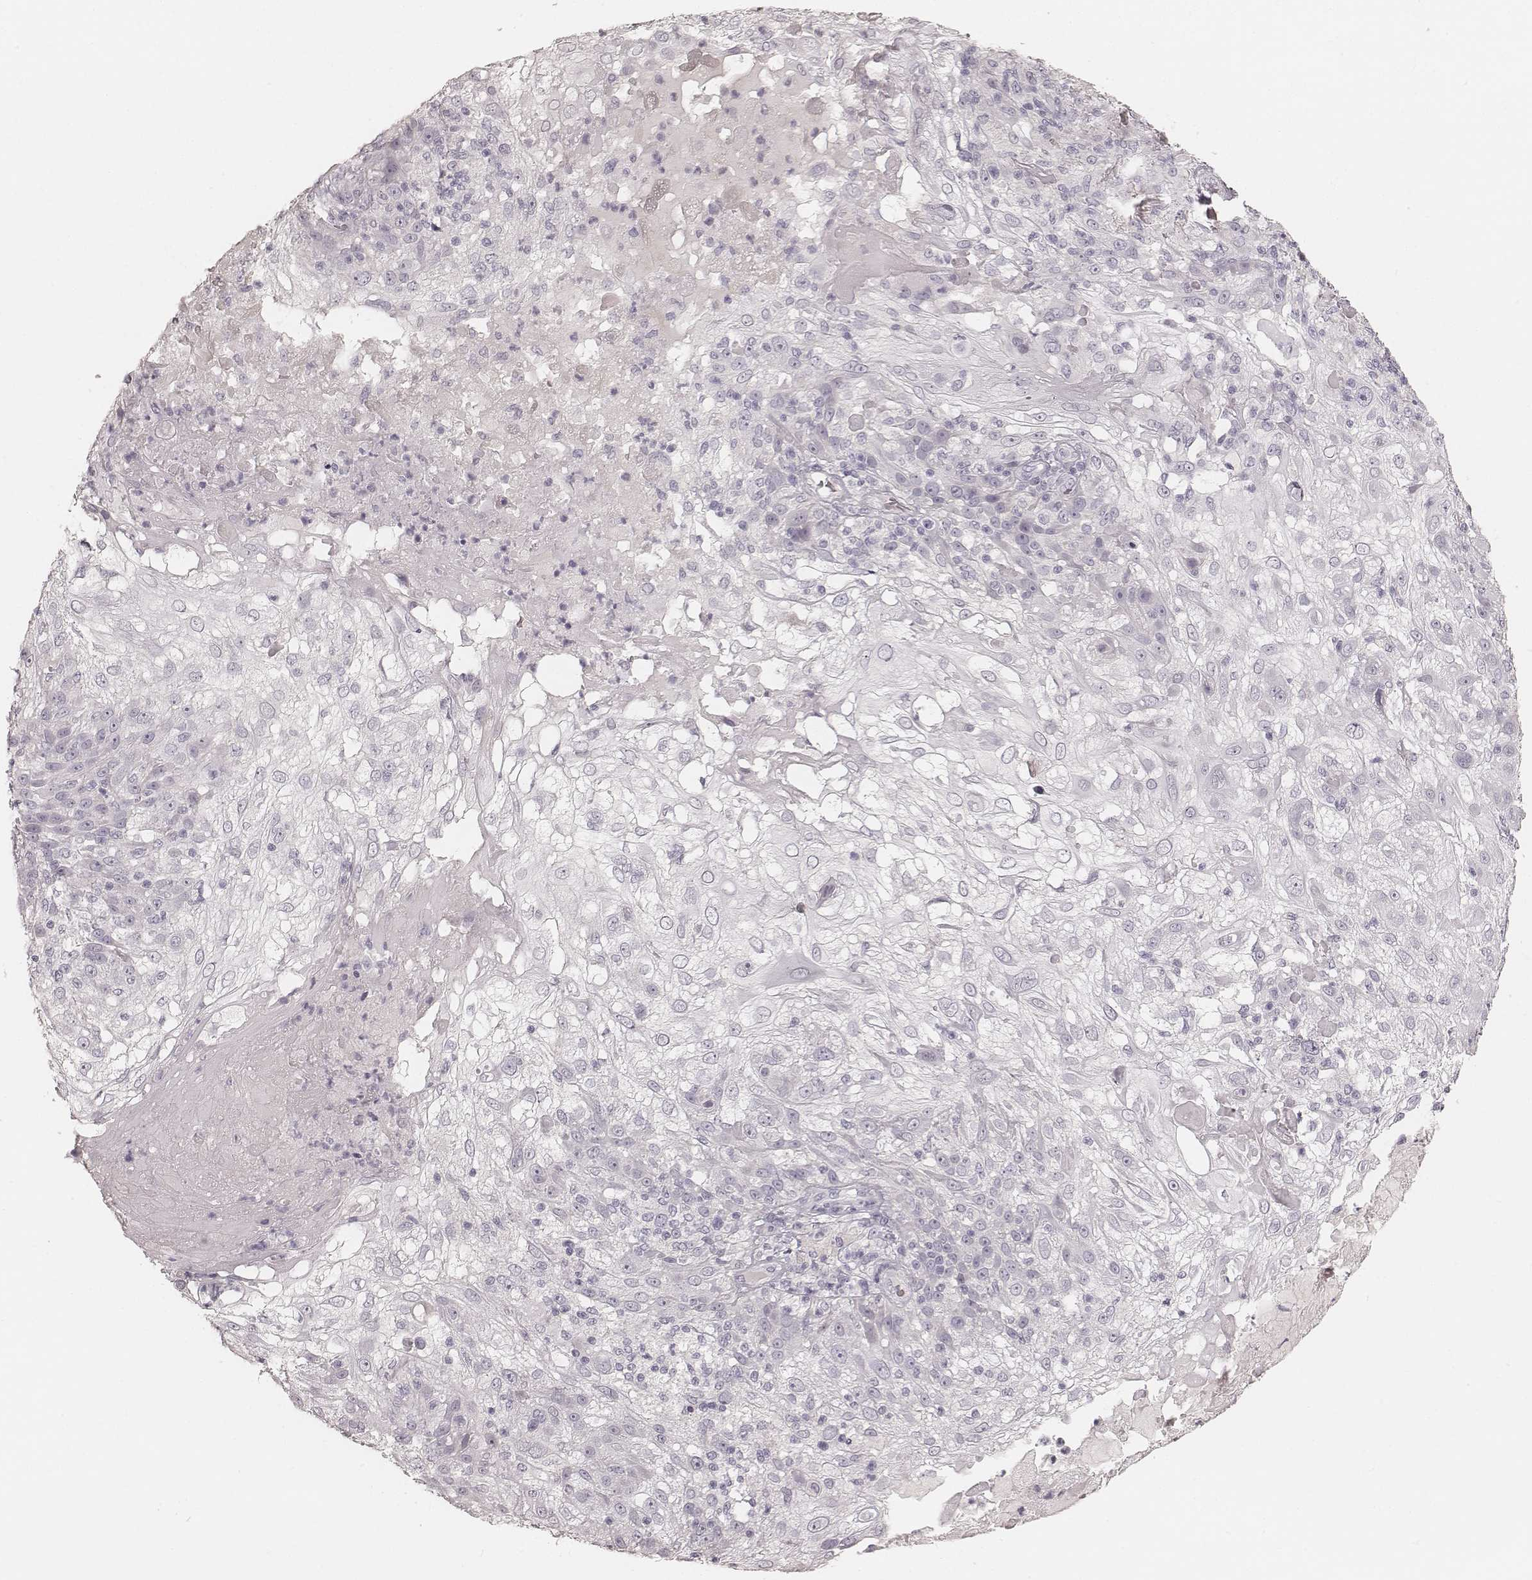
{"staining": {"intensity": "negative", "quantity": "none", "location": "none"}, "tissue": "skin cancer", "cell_type": "Tumor cells", "image_type": "cancer", "snomed": [{"axis": "morphology", "description": "Normal tissue, NOS"}, {"axis": "morphology", "description": "Squamous cell carcinoma, NOS"}, {"axis": "topography", "description": "Skin"}], "caption": "The image displays no staining of tumor cells in skin cancer (squamous cell carcinoma). (Brightfield microscopy of DAB IHC at high magnification).", "gene": "KRT26", "patient": {"sex": "female", "age": 83}}